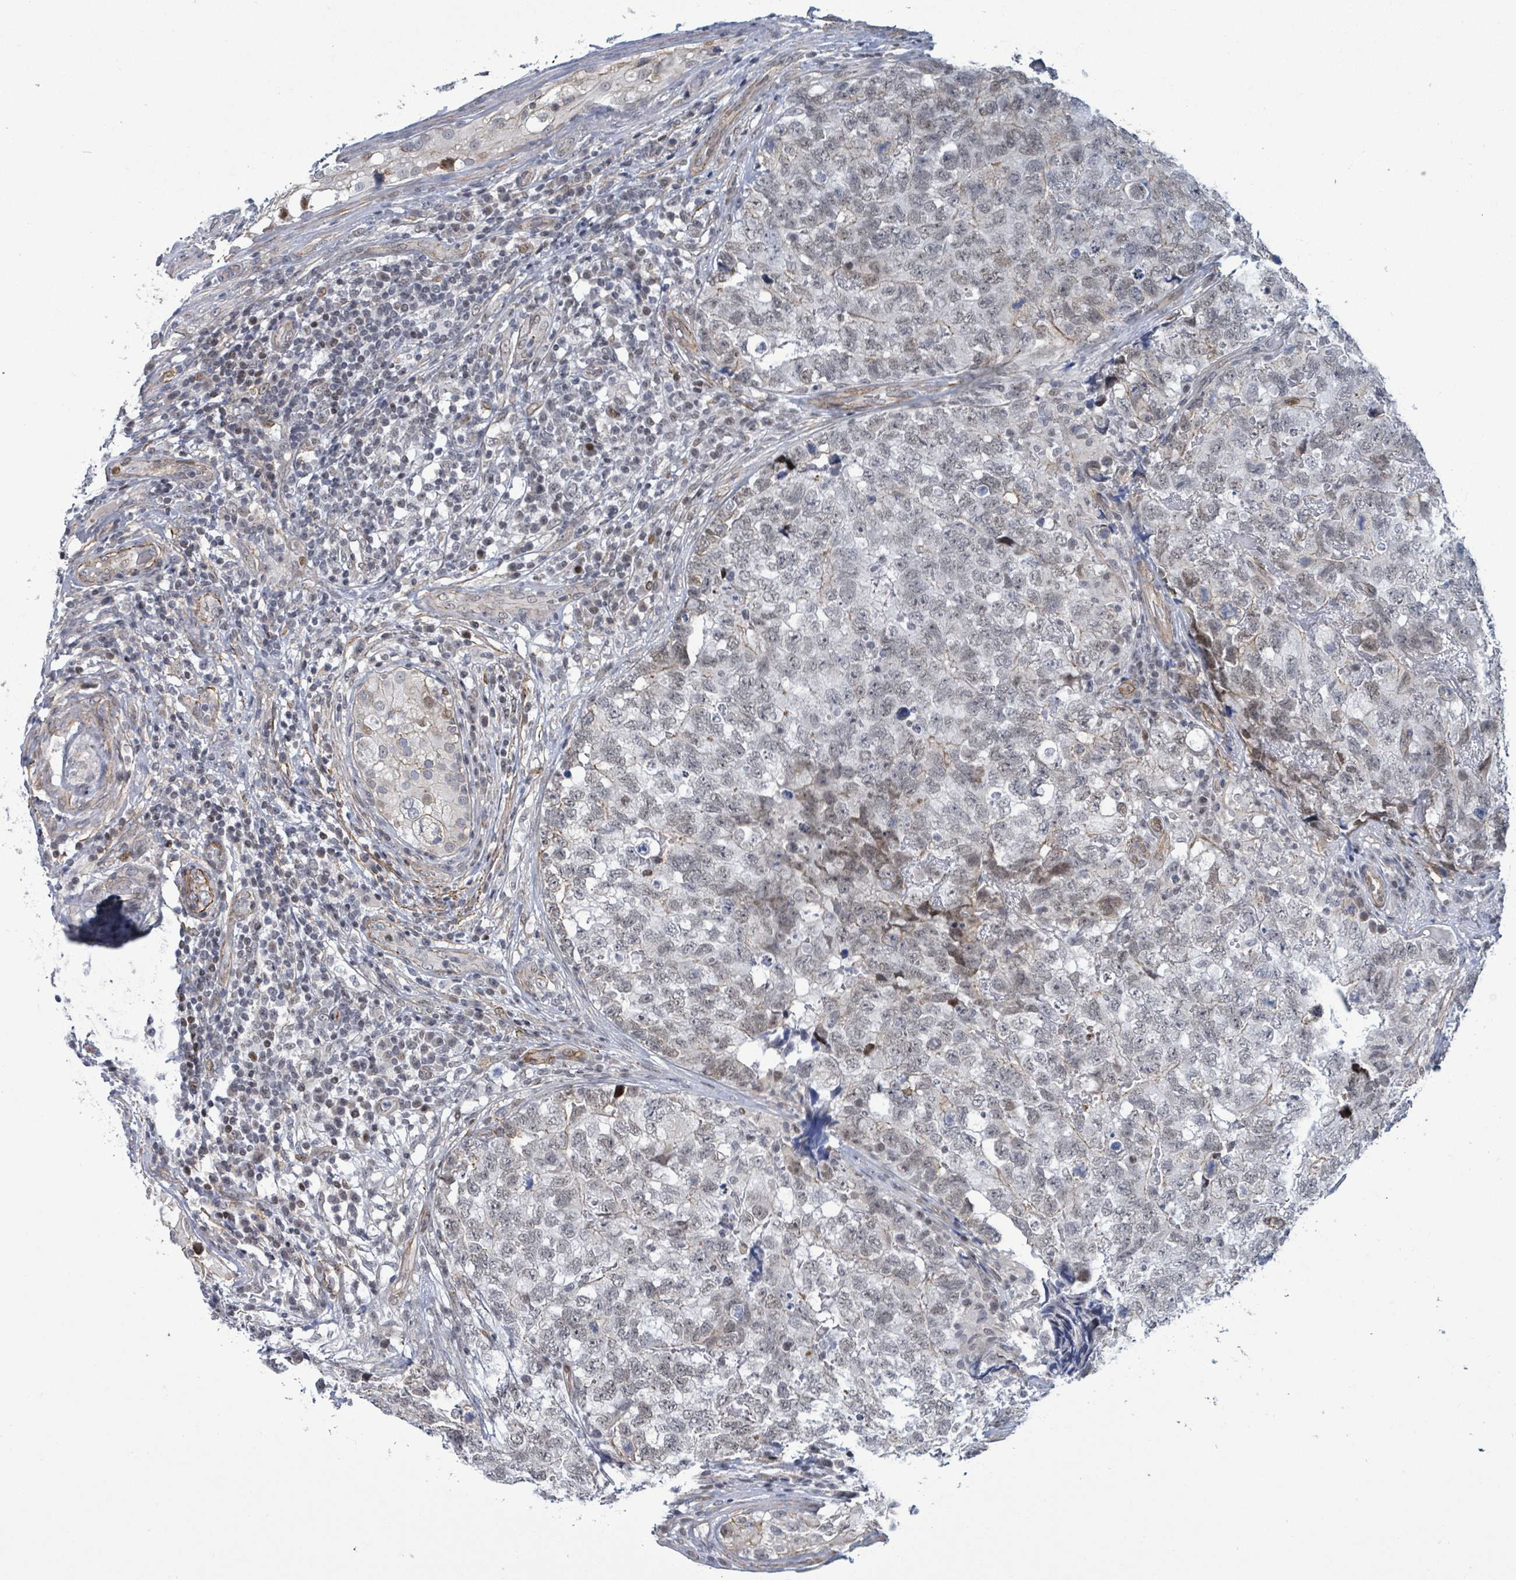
{"staining": {"intensity": "negative", "quantity": "none", "location": "none"}, "tissue": "testis cancer", "cell_type": "Tumor cells", "image_type": "cancer", "snomed": [{"axis": "morphology", "description": "Carcinoma, Embryonal, NOS"}, {"axis": "topography", "description": "Testis"}], "caption": "IHC micrograph of neoplastic tissue: testis cancer stained with DAB displays no significant protein staining in tumor cells. The staining was performed using DAB to visualize the protein expression in brown, while the nuclei were stained in blue with hematoxylin (Magnification: 20x).", "gene": "DMRTC1B", "patient": {"sex": "male", "age": 31}}